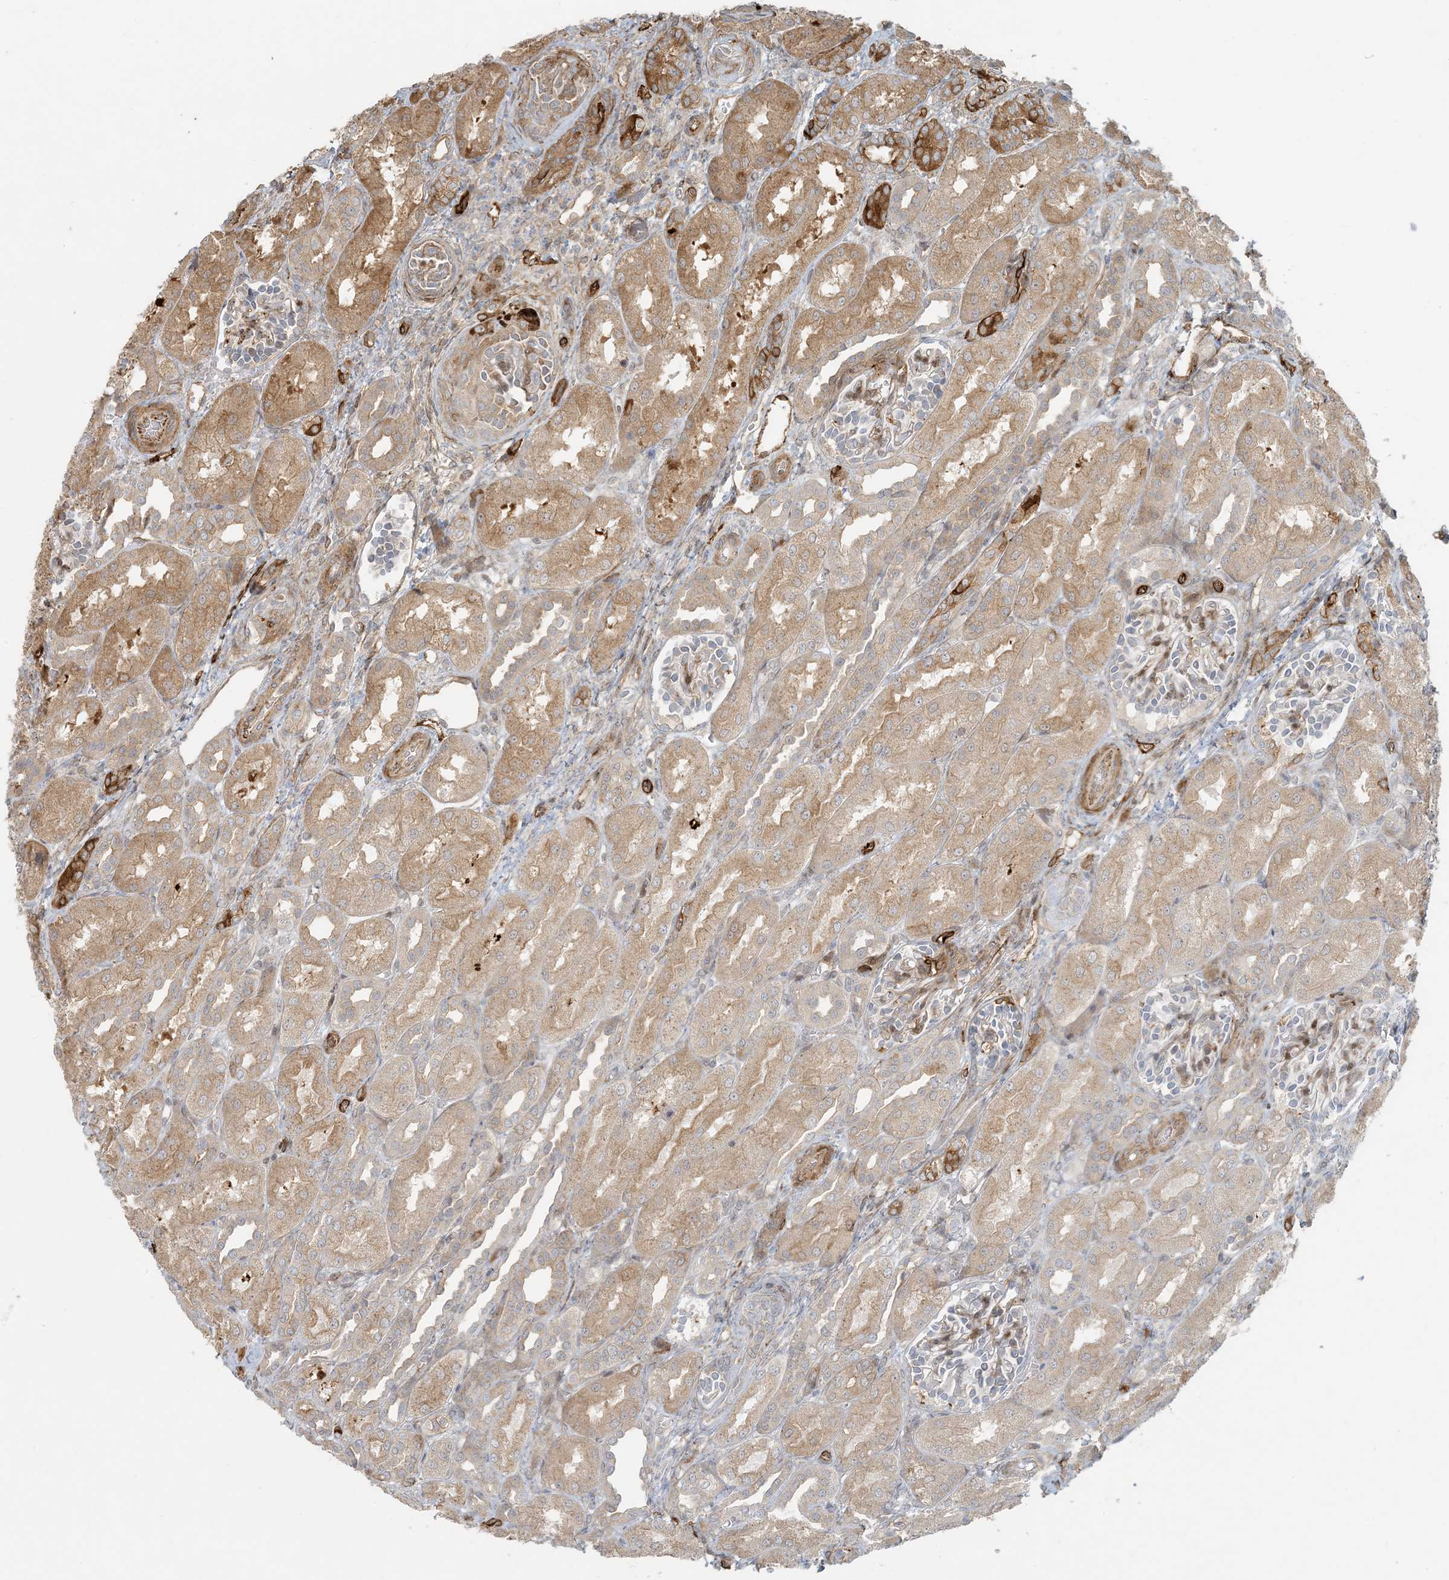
{"staining": {"intensity": "moderate", "quantity": "<25%", "location": "cytoplasmic/membranous"}, "tissue": "kidney", "cell_type": "Cells in glomeruli", "image_type": "normal", "snomed": [{"axis": "morphology", "description": "Normal tissue, NOS"}, {"axis": "morphology", "description": "Neoplasm, malignant, NOS"}, {"axis": "topography", "description": "Kidney"}], "caption": "A brown stain highlights moderate cytoplasmic/membranous staining of a protein in cells in glomeruli of unremarkable kidney.", "gene": "BCORL1", "patient": {"sex": "female", "age": 1}}